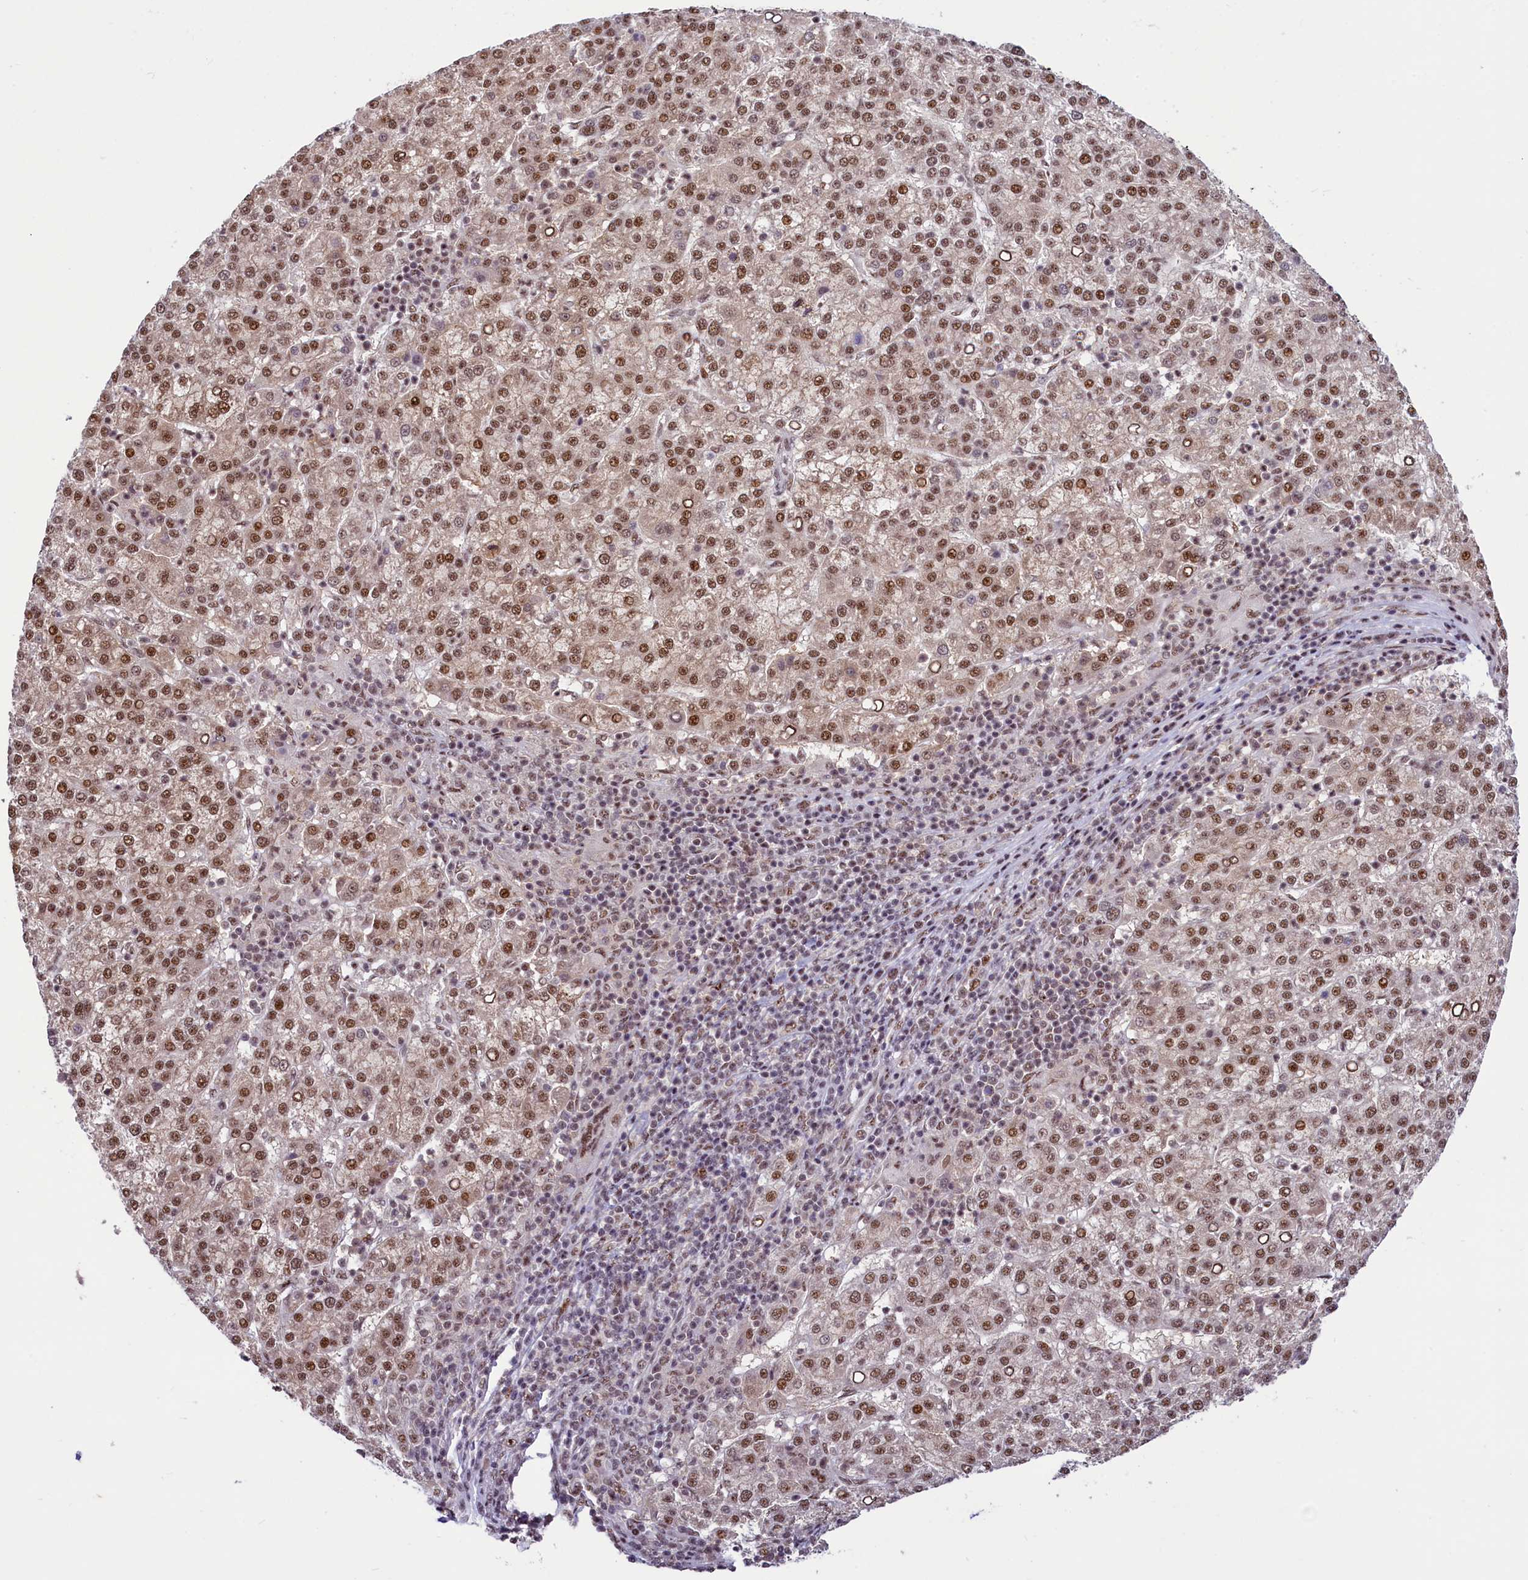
{"staining": {"intensity": "moderate", "quantity": ">75%", "location": "nuclear"}, "tissue": "liver cancer", "cell_type": "Tumor cells", "image_type": "cancer", "snomed": [{"axis": "morphology", "description": "Carcinoma, Hepatocellular, NOS"}, {"axis": "topography", "description": "Liver"}], "caption": "Moderate nuclear positivity for a protein is present in about >75% of tumor cells of liver cancer (hepatocellular carcinoma) using immunohistochemistry.", "gene": "ANKS3", "patient": {"sex": "female", "age": 58}}